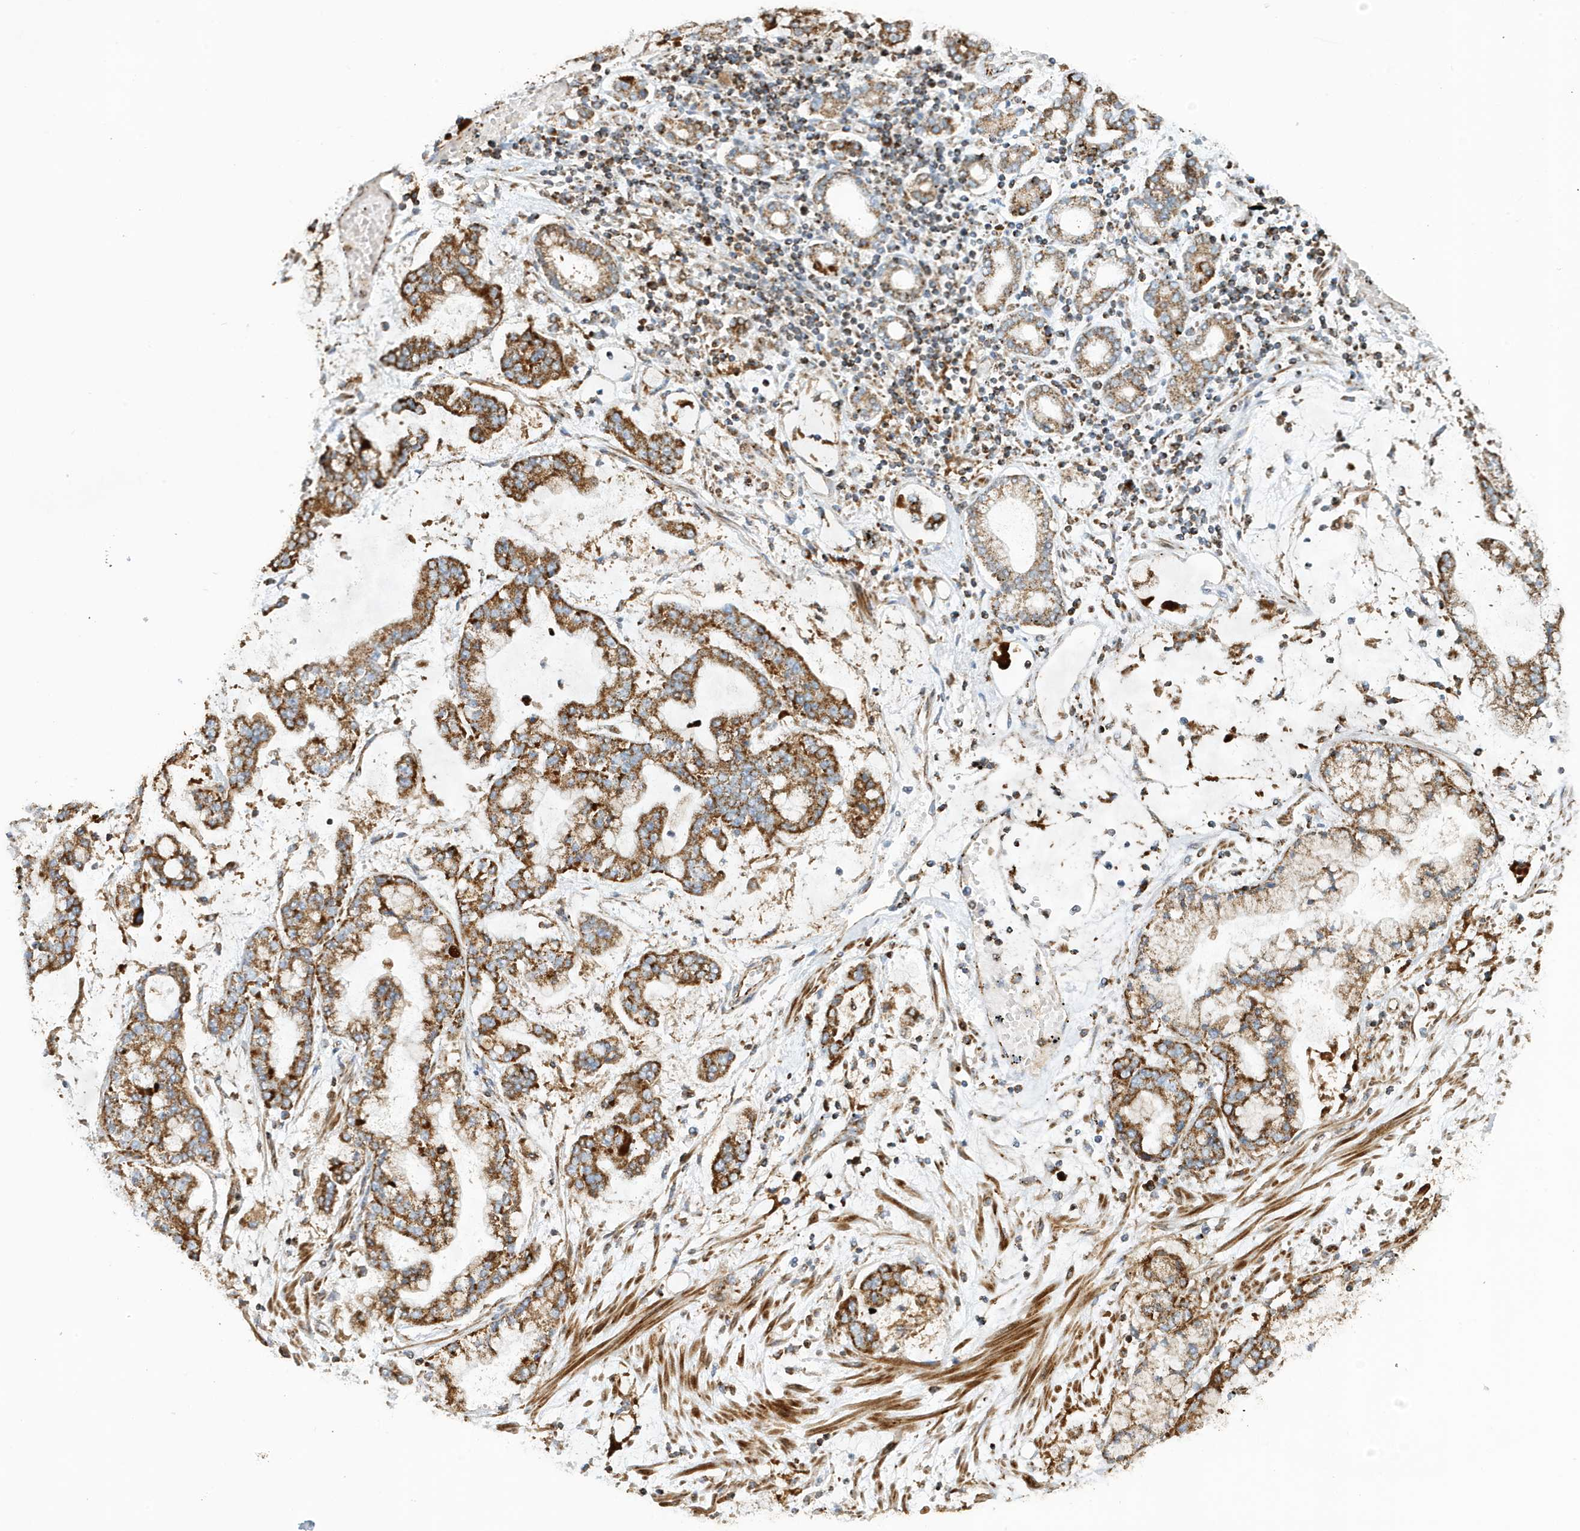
{"staining": {"intensity": "strong", "quantity": ">75%", "location": "cytoplasmic/membranous"}, "tissue": "stomach cancer", "cell_type": "Tumor cells", "image_type": "cancer", "snomed": [{"axis": "morphology", "description": "Normal tissue, NOS"}, {"axis": "morphology", "description": "Adenocarcinoma, NOS"}, {"axis": "topography", "description": "Stomach, upper"}, {"axis": "topography", "description": "Stomach"}], "caption": "Stomach adenocarcinoma was stained to show a protein in brown. There is high levels of strong cytoplasmic/membranous staining in about >75% of tumor cells. Immunohistochemistry stains the protein of interest in brown and the nuclei are stained blue.", "gene": "MAN1A1", "patient": {"sex": "male", "age": 76}}